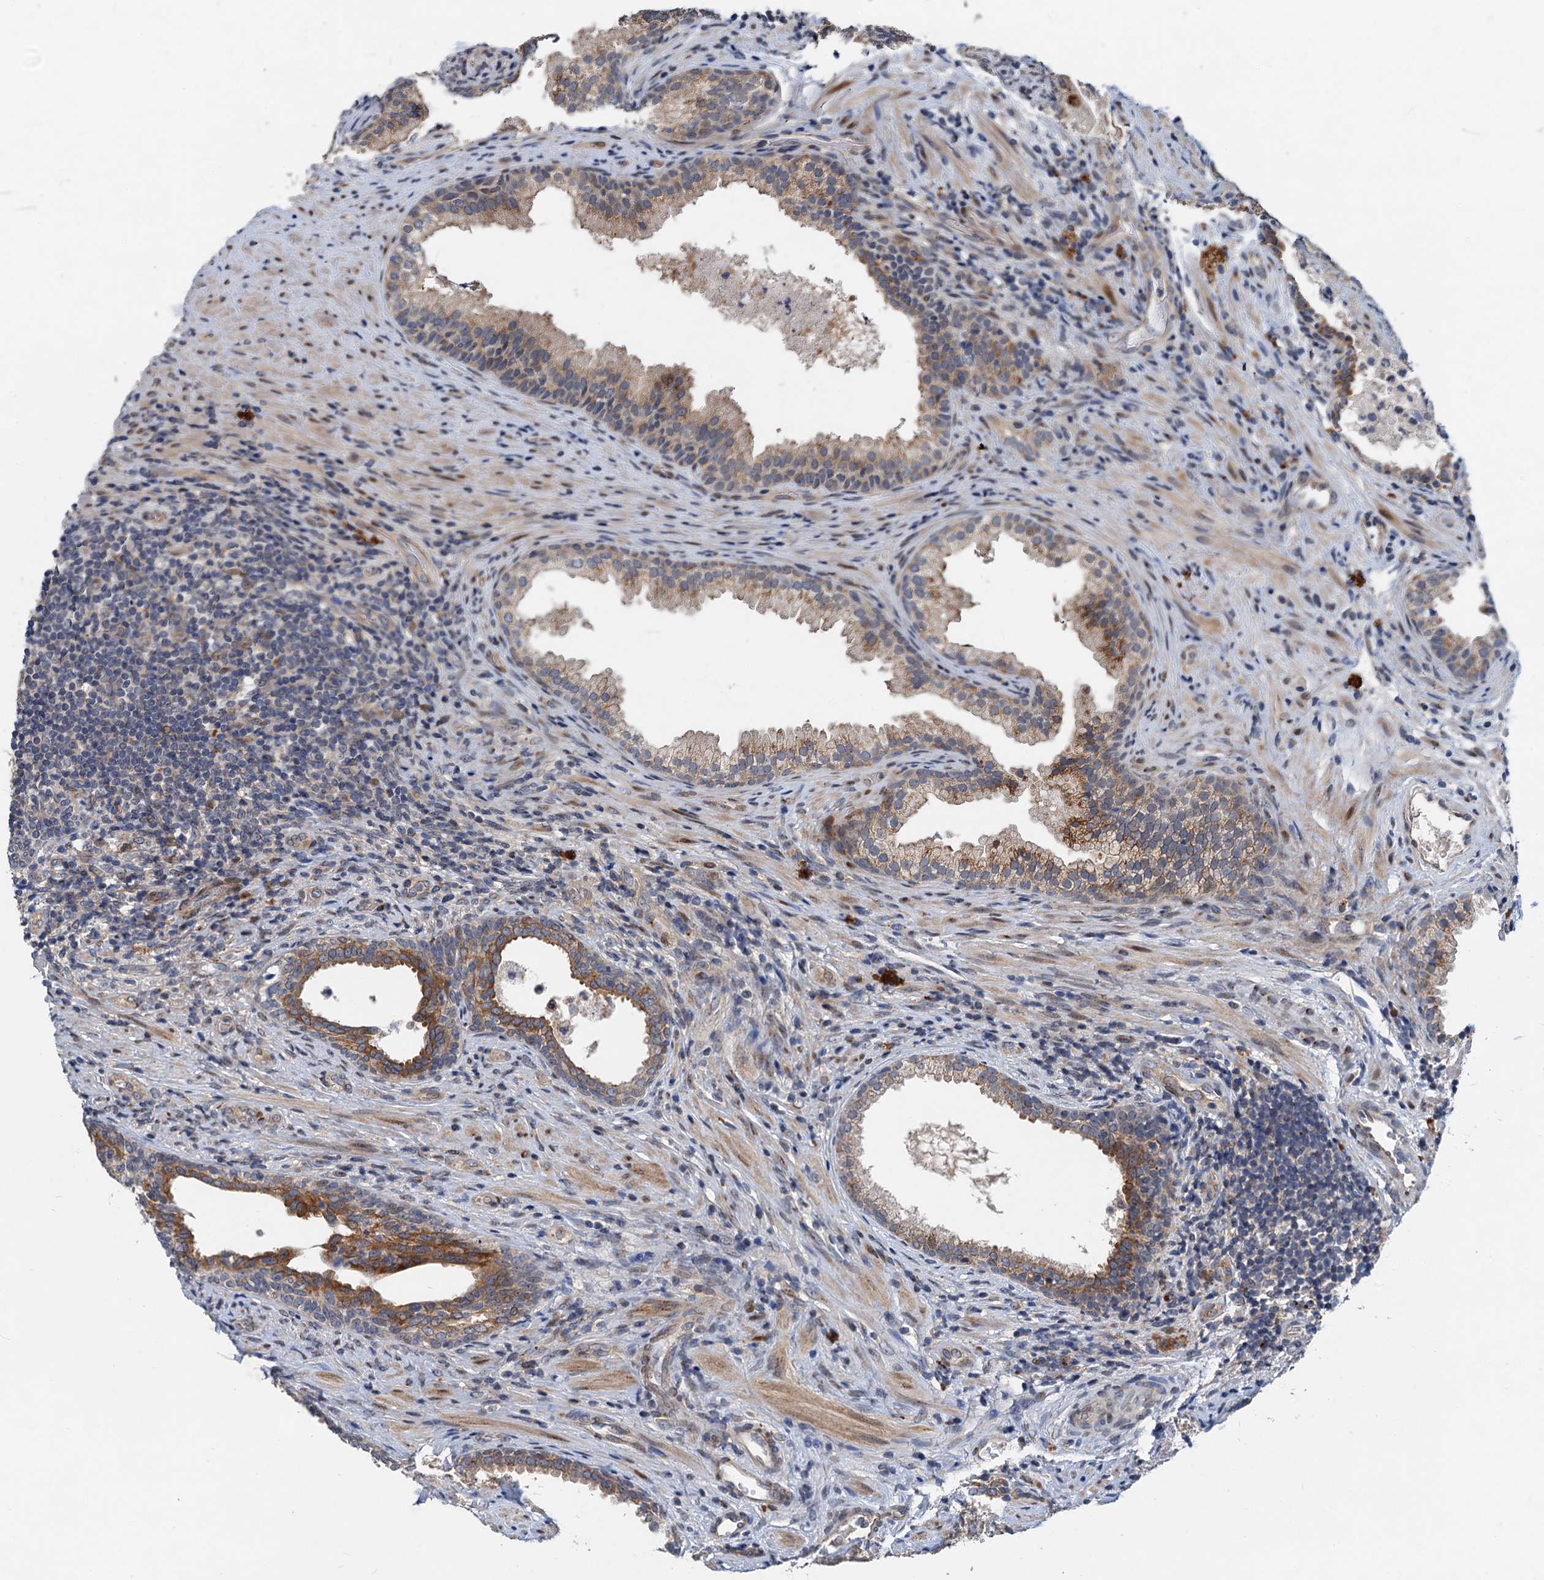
{"staining": {"intensity": "moderate", "quantity": ">75%", "location": "cytoplasmic/membranous"}, "tissue": "prostate", "cell_type": "Glandular cells", "image_type": "normal", "snomed": [{"axis": "morphology", "description": "Normal tissue, NOS"}, {"axis": "topography", "description": "Prostate"}], "caption": "Protein expression analysis of normal prostate displays moderate cytoplasmic/membranous staining in approximately >75% of glandular cells. (Brightfield microscopy of DAB IHC at high magnification).", "gene": "NBEA", "patient": {"sex": "male", "age": 76}}